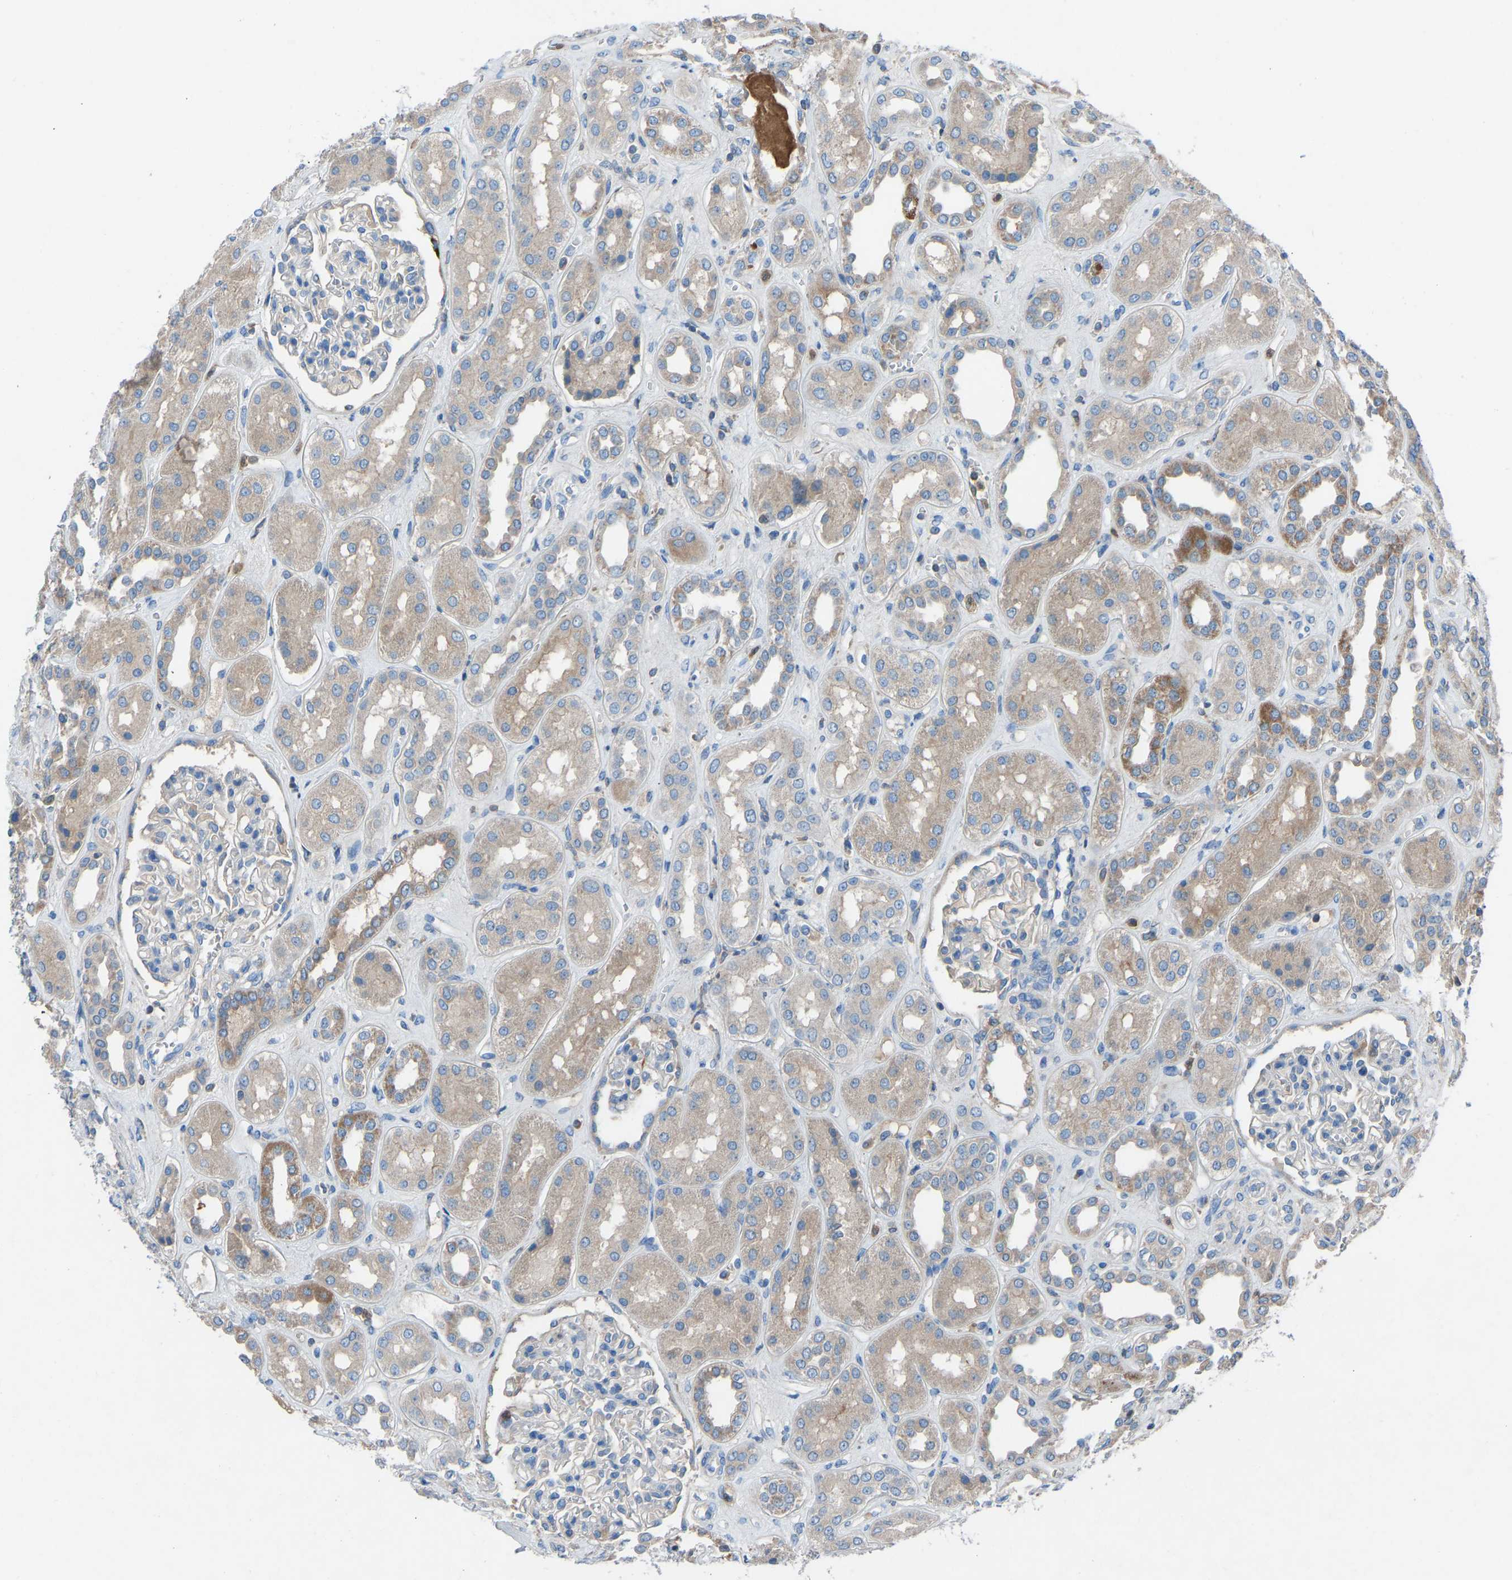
{"staining": {"intensity": "weak", "quantity": "<25%", "location": "cytoplasmic/membranous"}, "tissue": "kidney", "cell_type": "Cells in glomeruli", "image_type": "normal", "snomed": [{"axis": "morphology", "description": "Normal tissue, NOS"}, {"axis": "topography", "description": "Kidney"}], "caption": "IHC histopathology image of normal kidney: kidney stained with DAB (3,3'-diaminobenzidine) demonstrates no significant protein expression in cells in glomeruli.", "gene": "GRK6", "patient": {"sex": "male", "age": 59}}